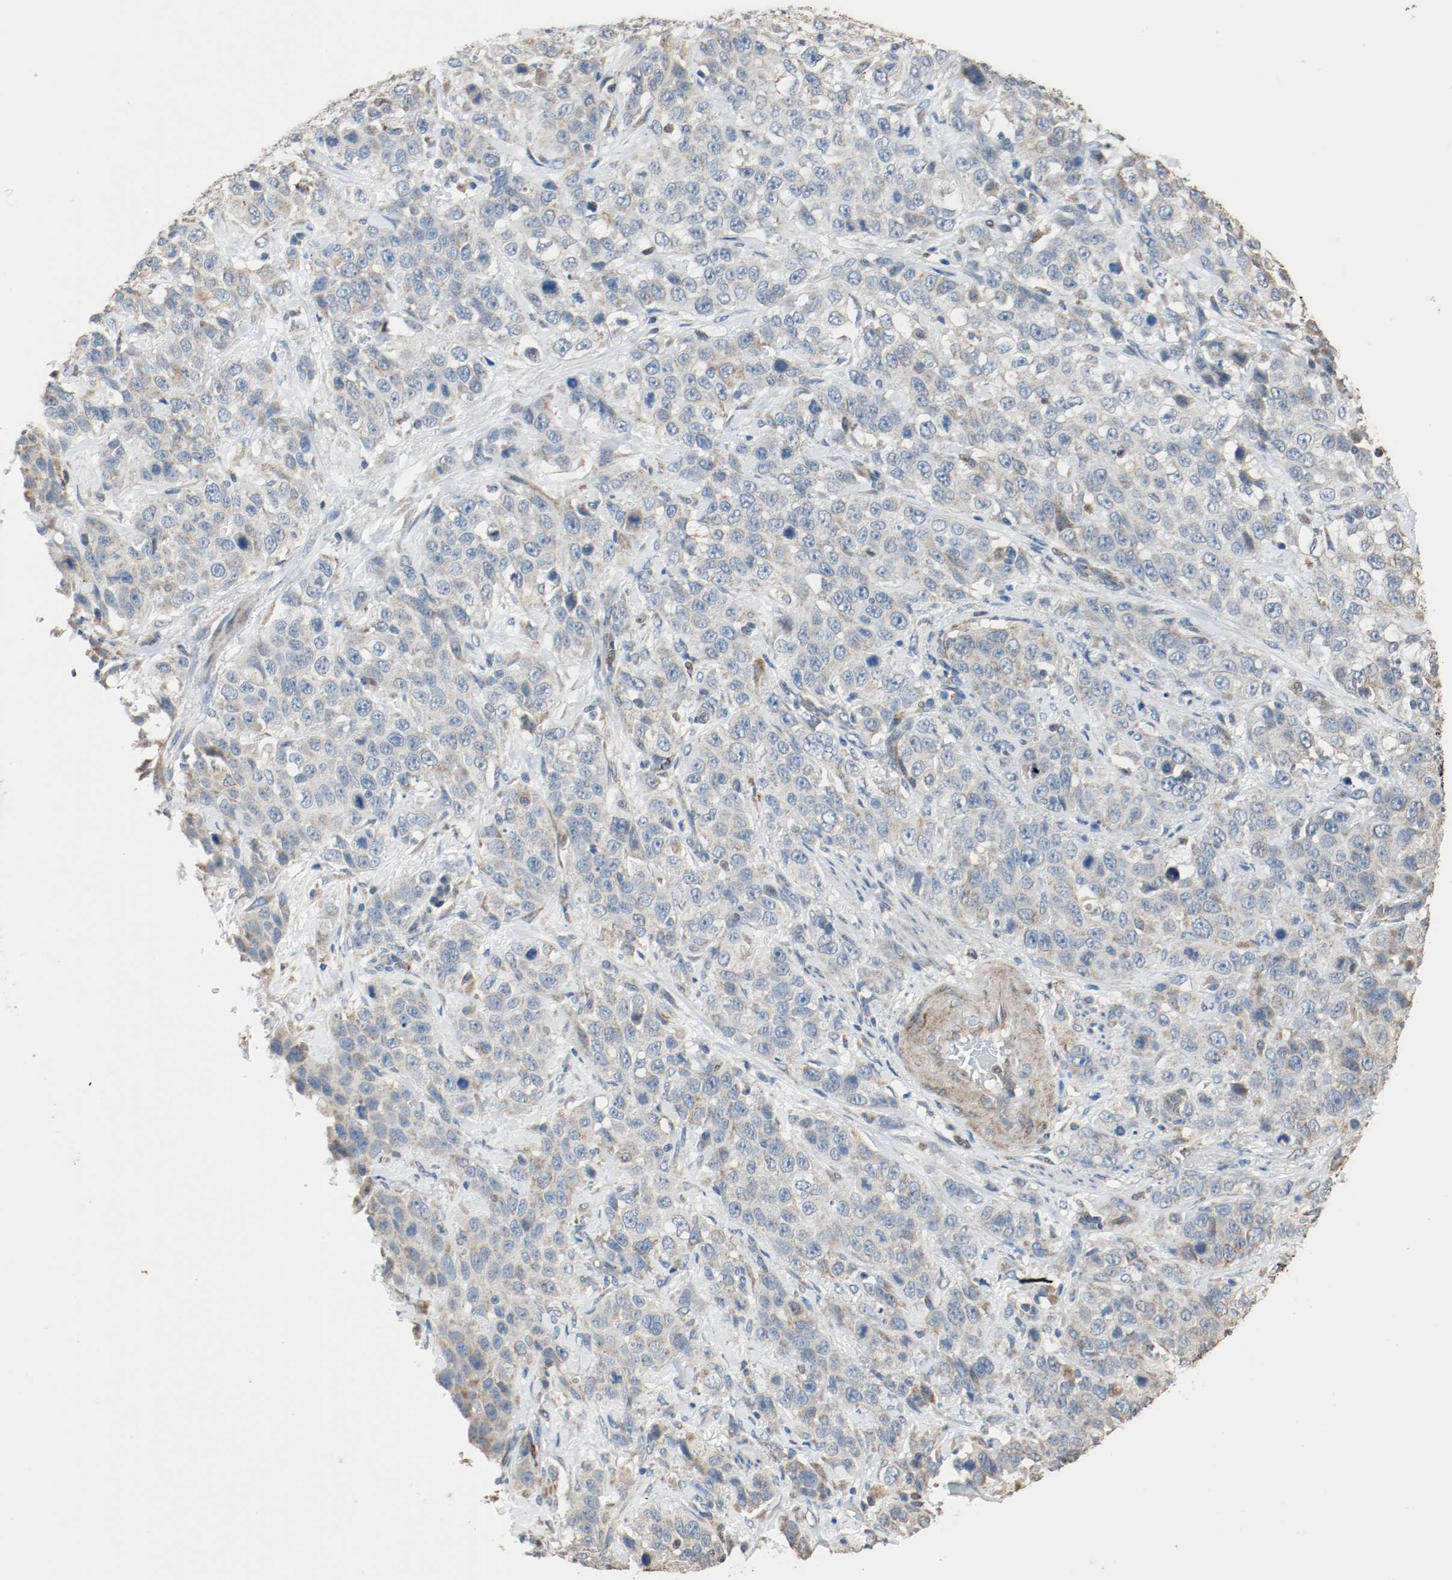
{"staining": {"intensity": "moderate", "quantity": "25%-75%", "location": "cytoplasmic/membranous"}, "tissue": "stomach cancer", "cell_type": "Tumor cells", "image_type": "cancer", "snomed": [{"axis": "morphology", "description": "Normal tissue, NOS"}, {"axis": "morphology", "description": "Adenocarcinoma, NOS"}, {"axis": "topography", "description": "Stomach"}], "caption": "Stomach adenocarcinoma stained for a protein (brown) demonstrates moderate cytoplasmic/membranous positive staining in about 25%-75% of tumor cells.", "gene": "ALDH4A1", "patient": {"sex": "male", "age": 48}}